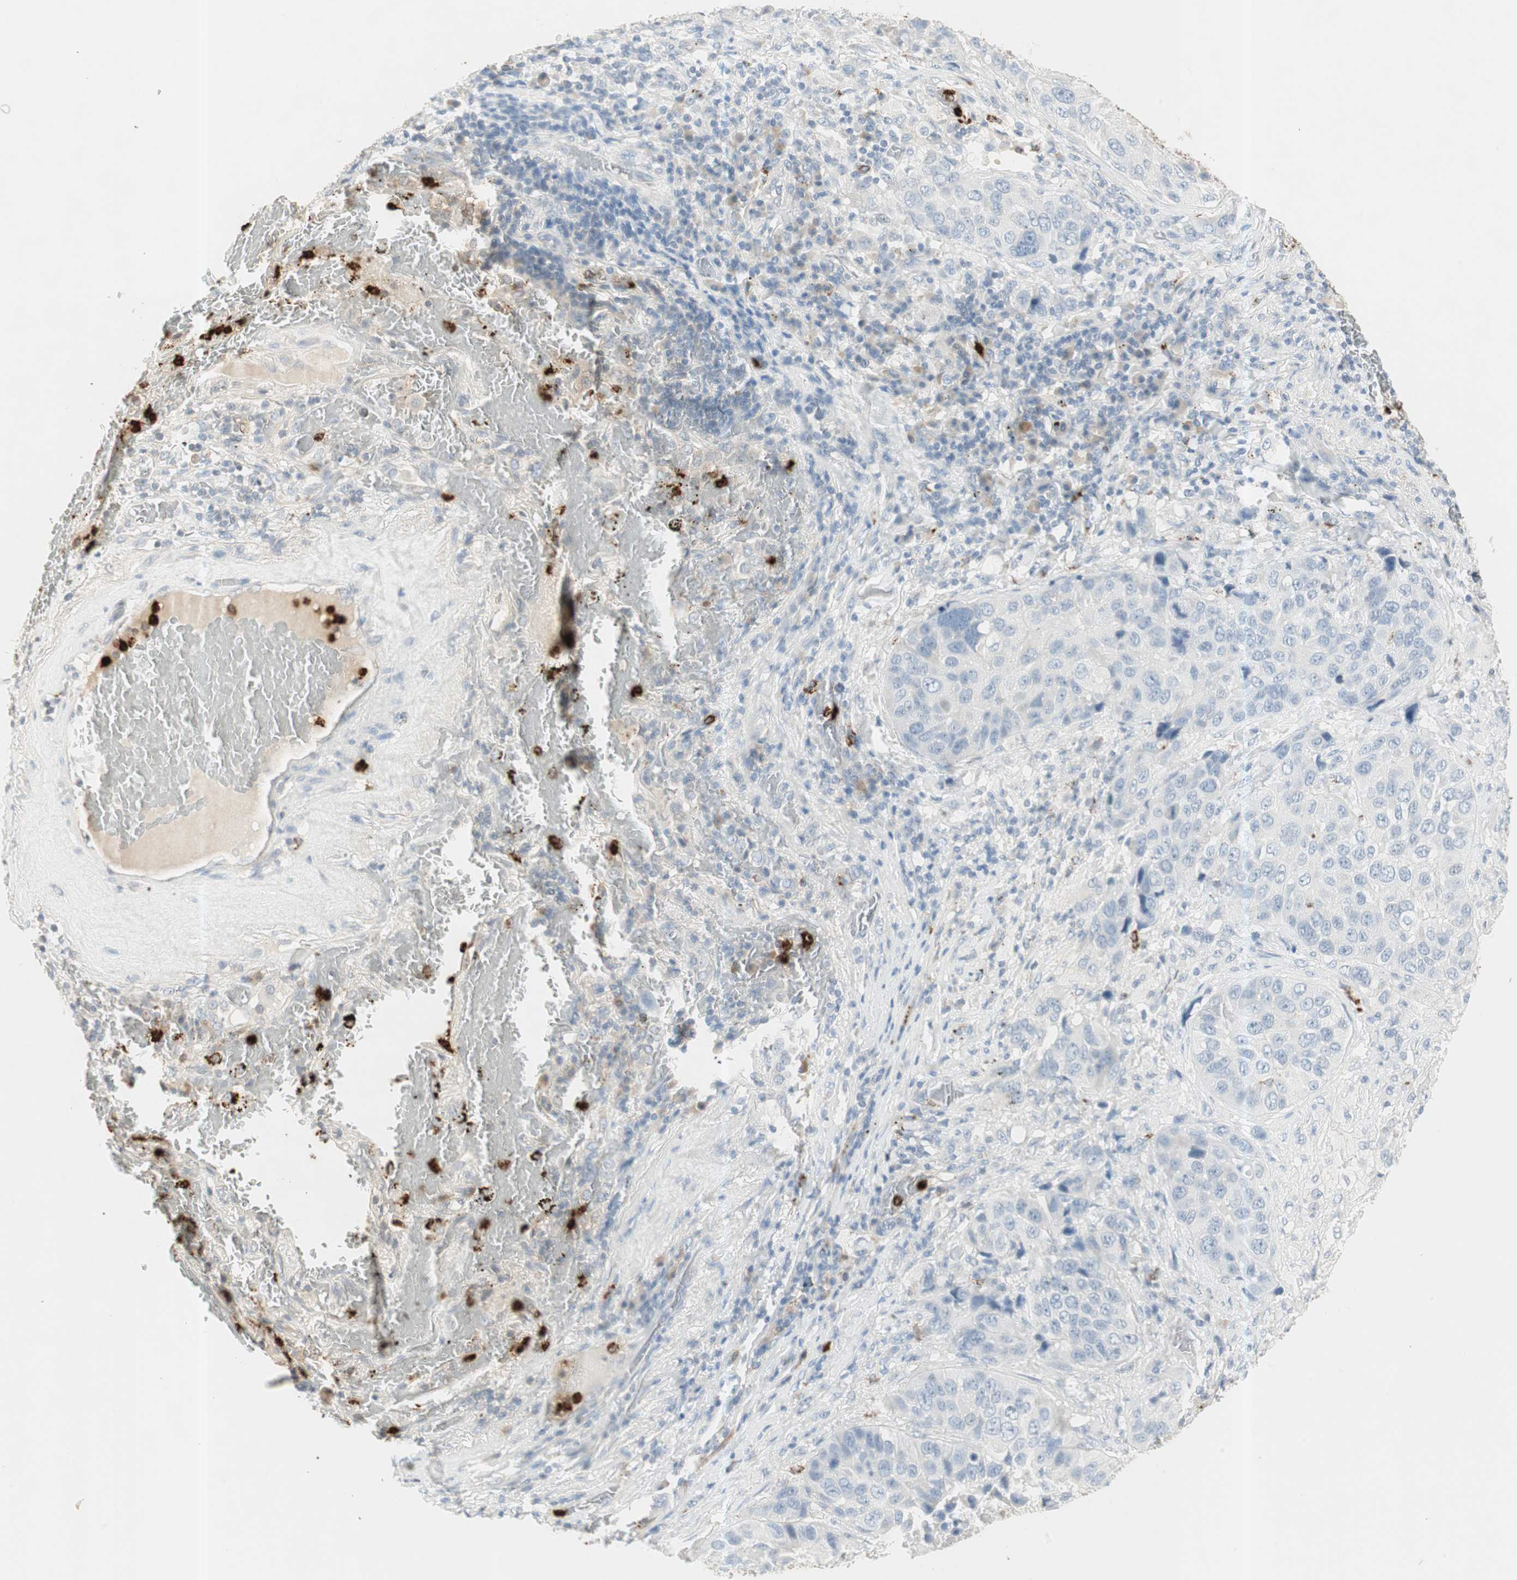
{"staining": {"intensity": "negative", "quantity": "none", "location": "none"}, "tissue": "lung cancer", "cell_type": "Tumor cells", "image_type": "cancer", "snomed": [{"axis": "morphology", "description": "Squamous cell carcinoma, NOS"}, {"axis": "topography", "description": "Lung"}], "caption": "Immunohistochemistry image of human lung cancer (squamous cell carcinoma) stained for a protein (brown), which exhibits no staining in tumor cells.", "gene": "PRTN3", "patient": {"sex": "male", "age": 57}}